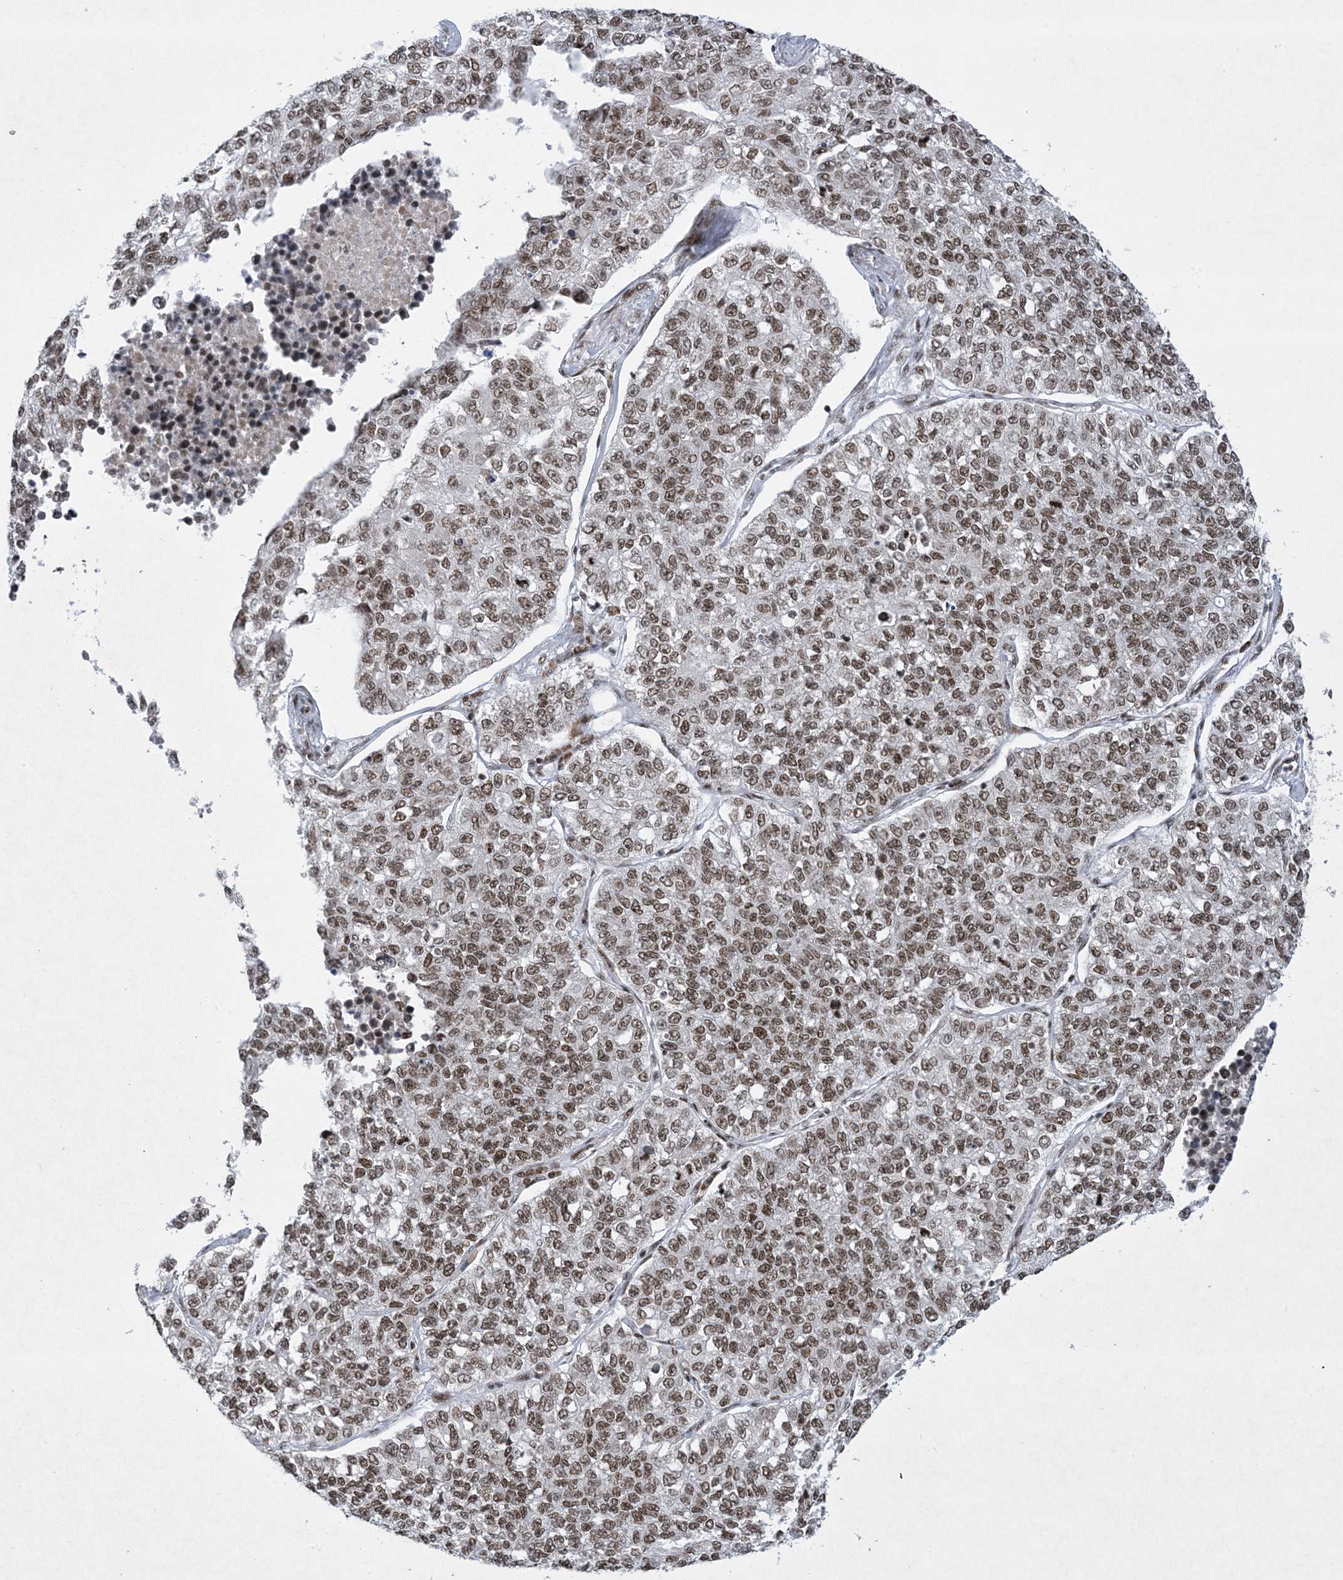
{"staining": {"intensity": "moderate", "quantity": ">75%", "location": "nuclear"}, "tissue": "lung cancer", "cell_type": "Tumor cells", "image_type": "cancer", "snomed": [{"axis": "morphology", "description": "Adenocarcinoma, NOS"}, {"axis": "topography", "description": "Lung"}], "caption": "An immunohistochemistry (IHC) histopathology image of tumor tissue is shown. Protein staining in brown labels moderate nuclear positivity in lung cancer within tumor cells. The protein is stained brown, and the nuclei are stained in blue (DAB IHC with brightfield microscopy, high magnification).", "gene": "PKNOX2", "patient": {"sex": "male", "age": 49}}